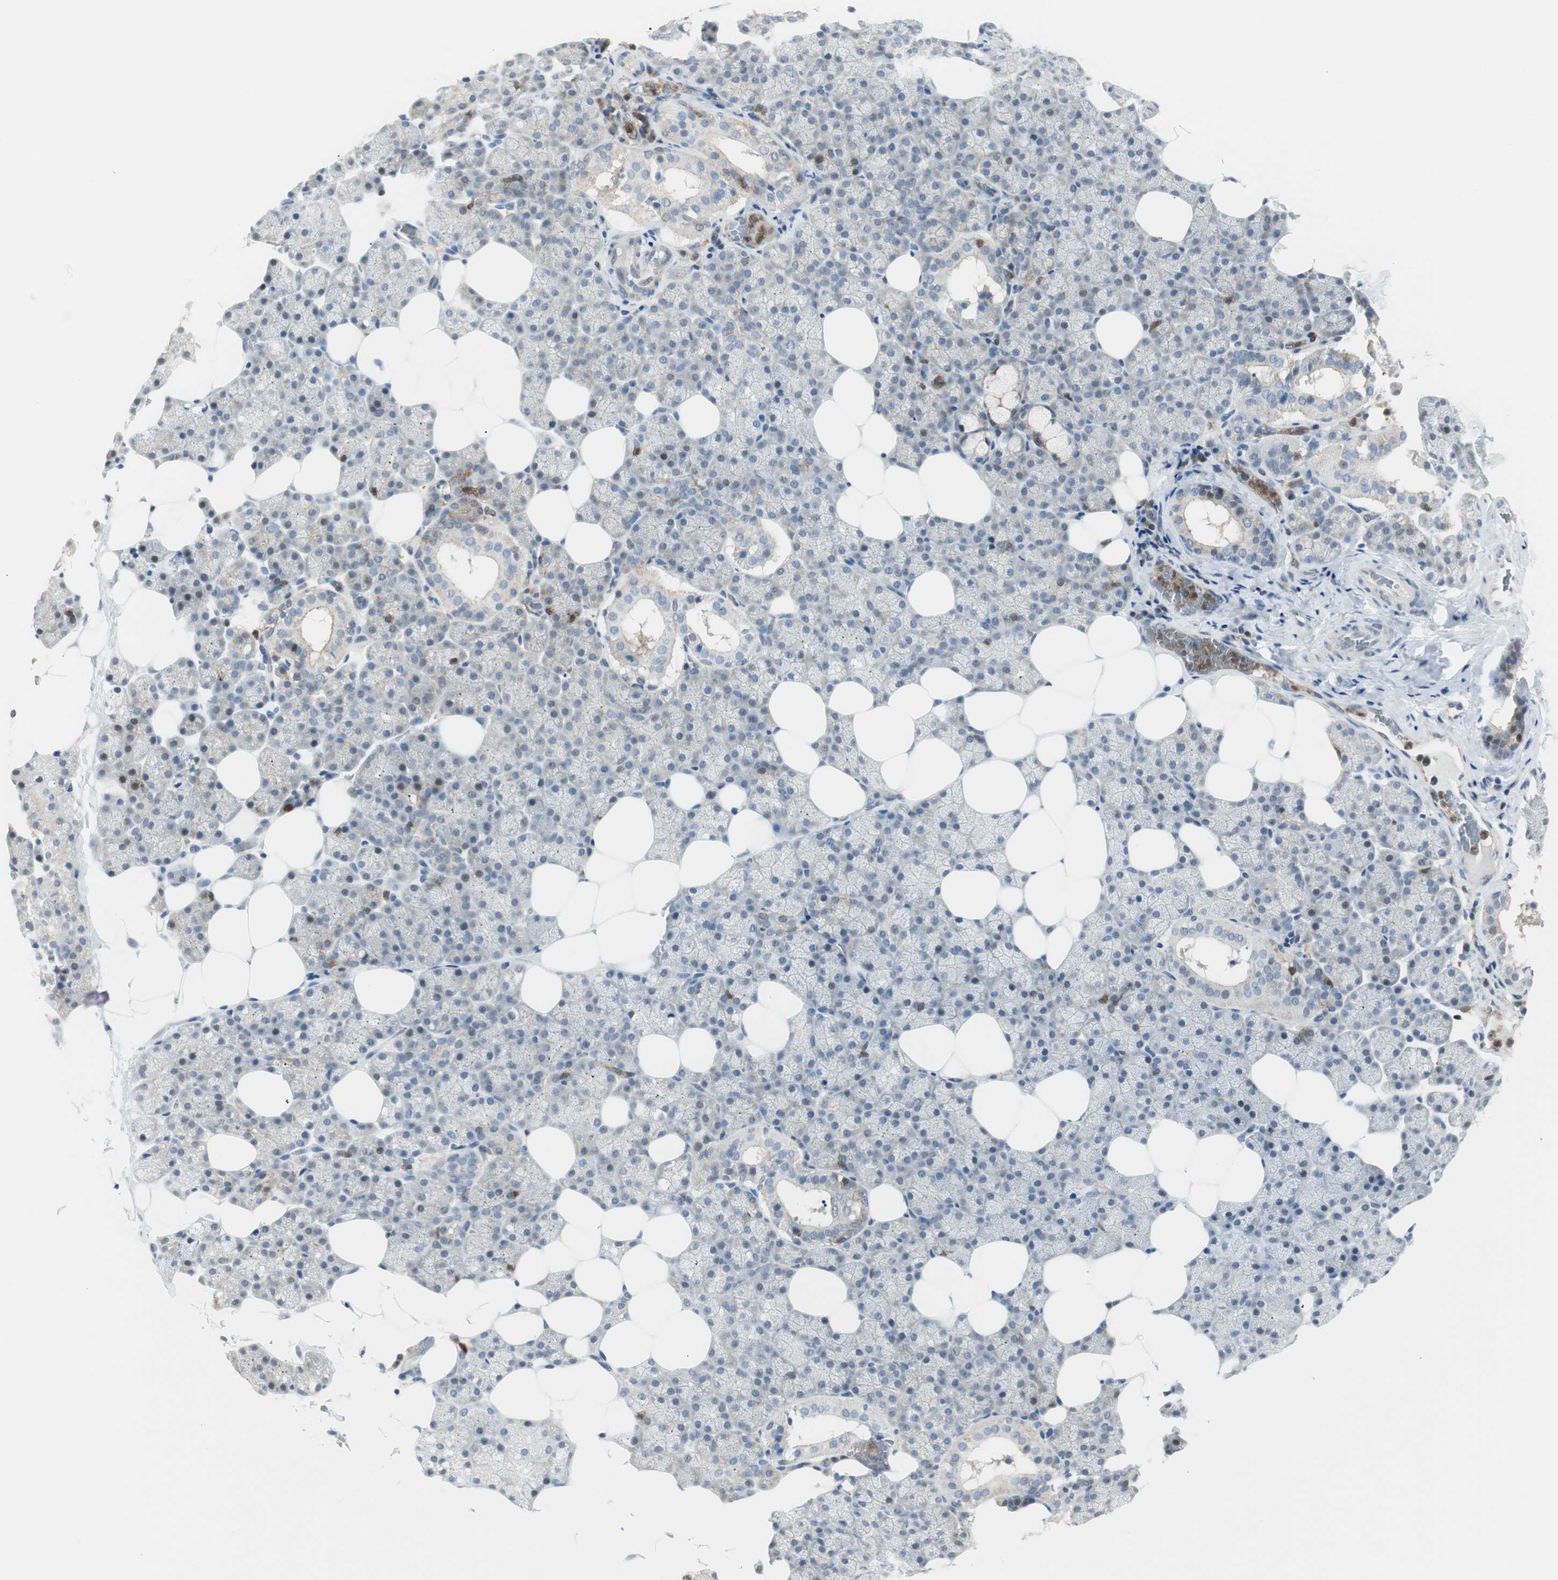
{"staining": {"intensity": "weak", "quantity": ">75%", "location": "cytoplasmic/membranous"}, "tissue": "salivary gland", "cell_type": "Glandular cells", "image_type": "normal", "snomed": [{"axis": "morphology", "description": "Normal tissue, NOS"}, {"axis": "topography", "description": "Lymph node"}, {"axis": "topography", "description": "Salivary gland"}], "caption": "Immunohistochemistry (IHC) photomicrograph of unremarkable salivary gland: human salivary gland stained using immunohistochemistry (IHC) exhibits low levels of weak protein expression localized specifically in the cytoplasmic/membranous of glandular cells, appearing as a cytoplasmic/membranous brown color.", "gene": "PPP1CA", "patient": {"sex": "male", "age": 8}}